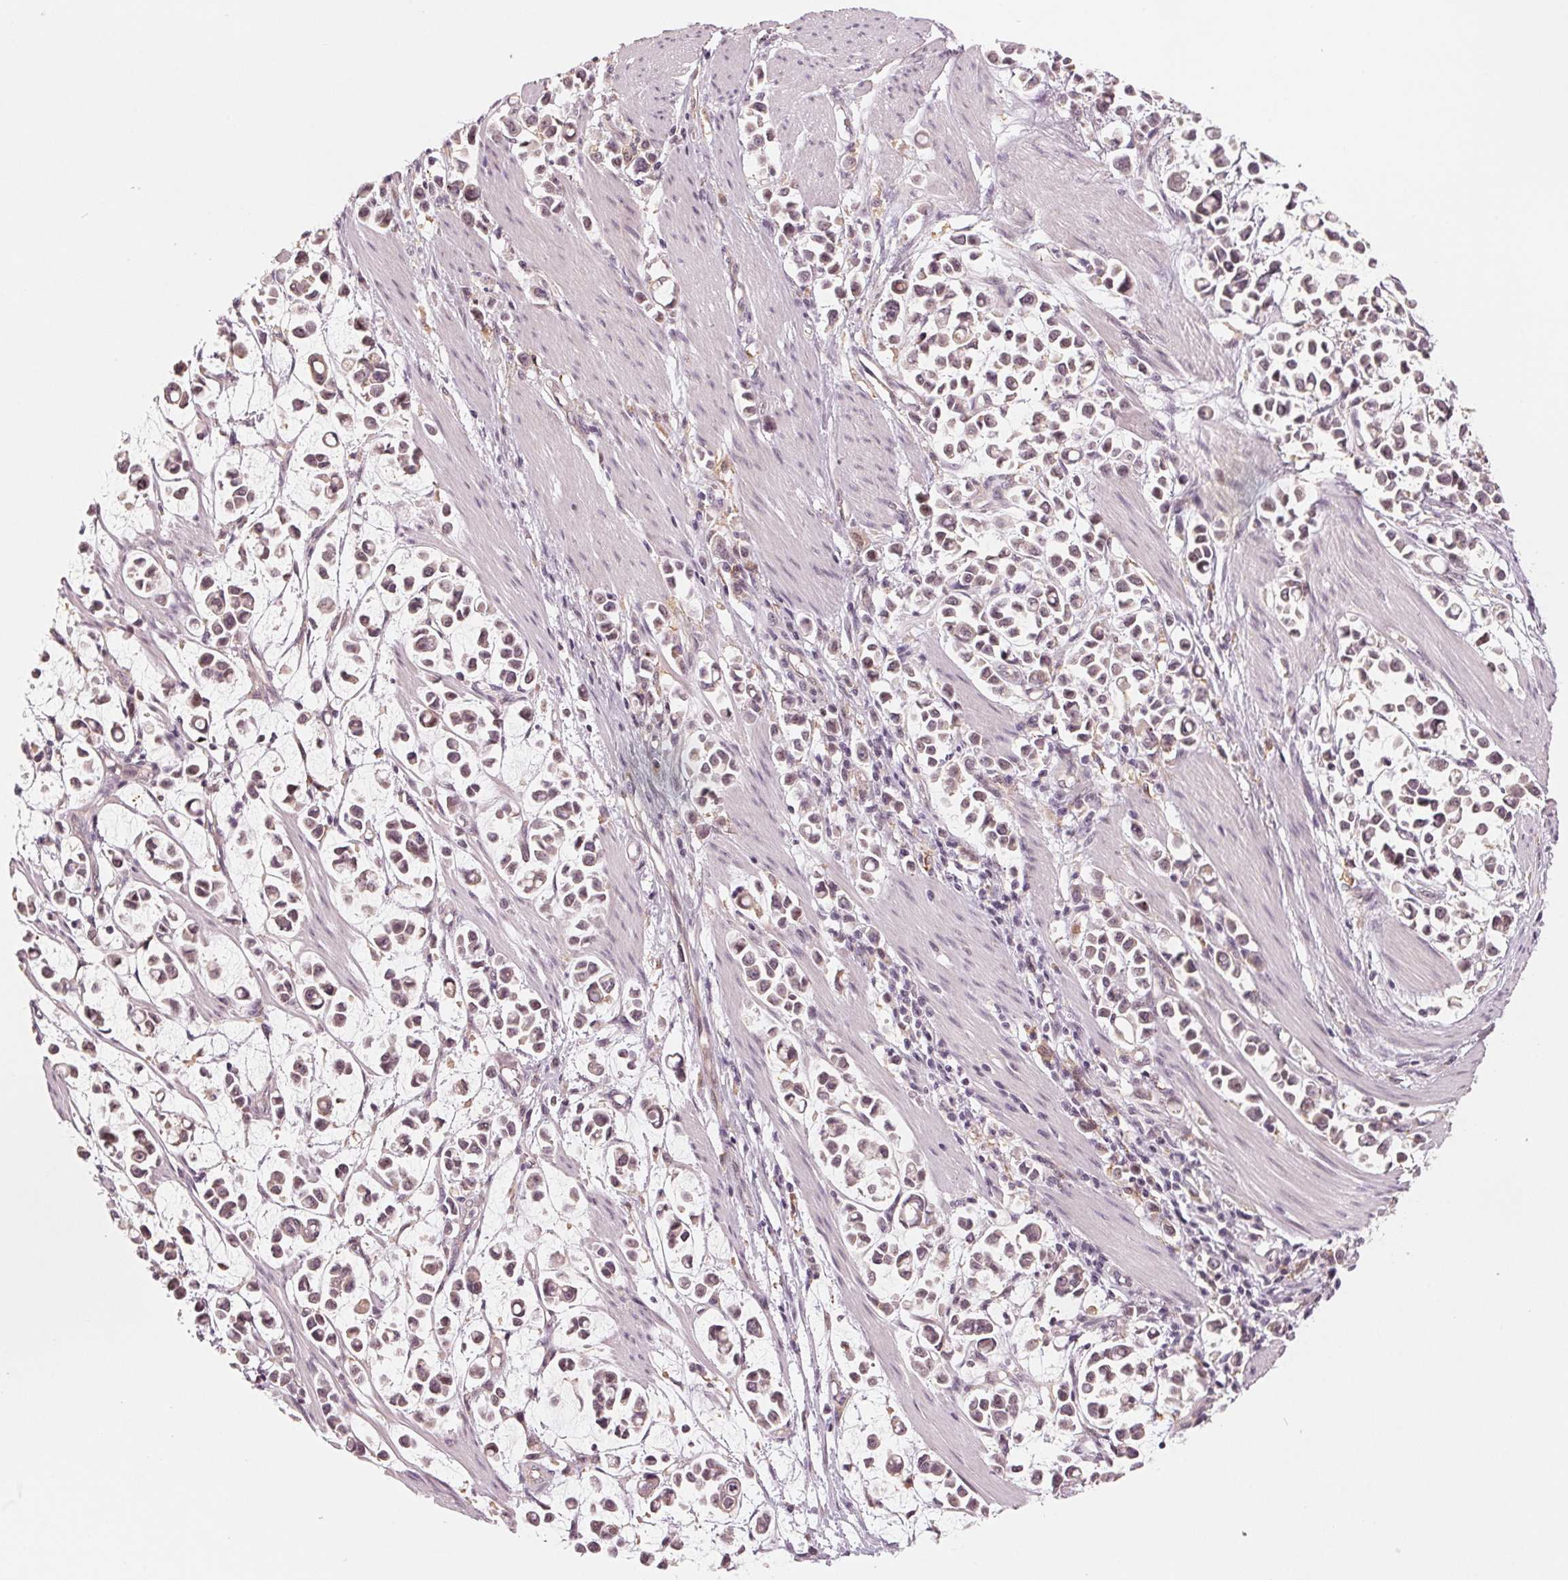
{"staining": {"intensity": "weak", "quantity": "<25%", "location": "cytoplasmic/membranous,nuclear"}, "tissue": "stomach cancer", "cell_type": "Tumor cells", "image_type": "cancer", "snomed": [{"axis": "morphology", "description": "Adenocarcinoma, NOS"}, {"axis": "topography", "description": "Stomach"}], "caption": "There is no significant positivity in tumor cells of adenocarcinoma (stomach).", "gene": "IL9R", "patient": {"sex": "male", "age": 82}}